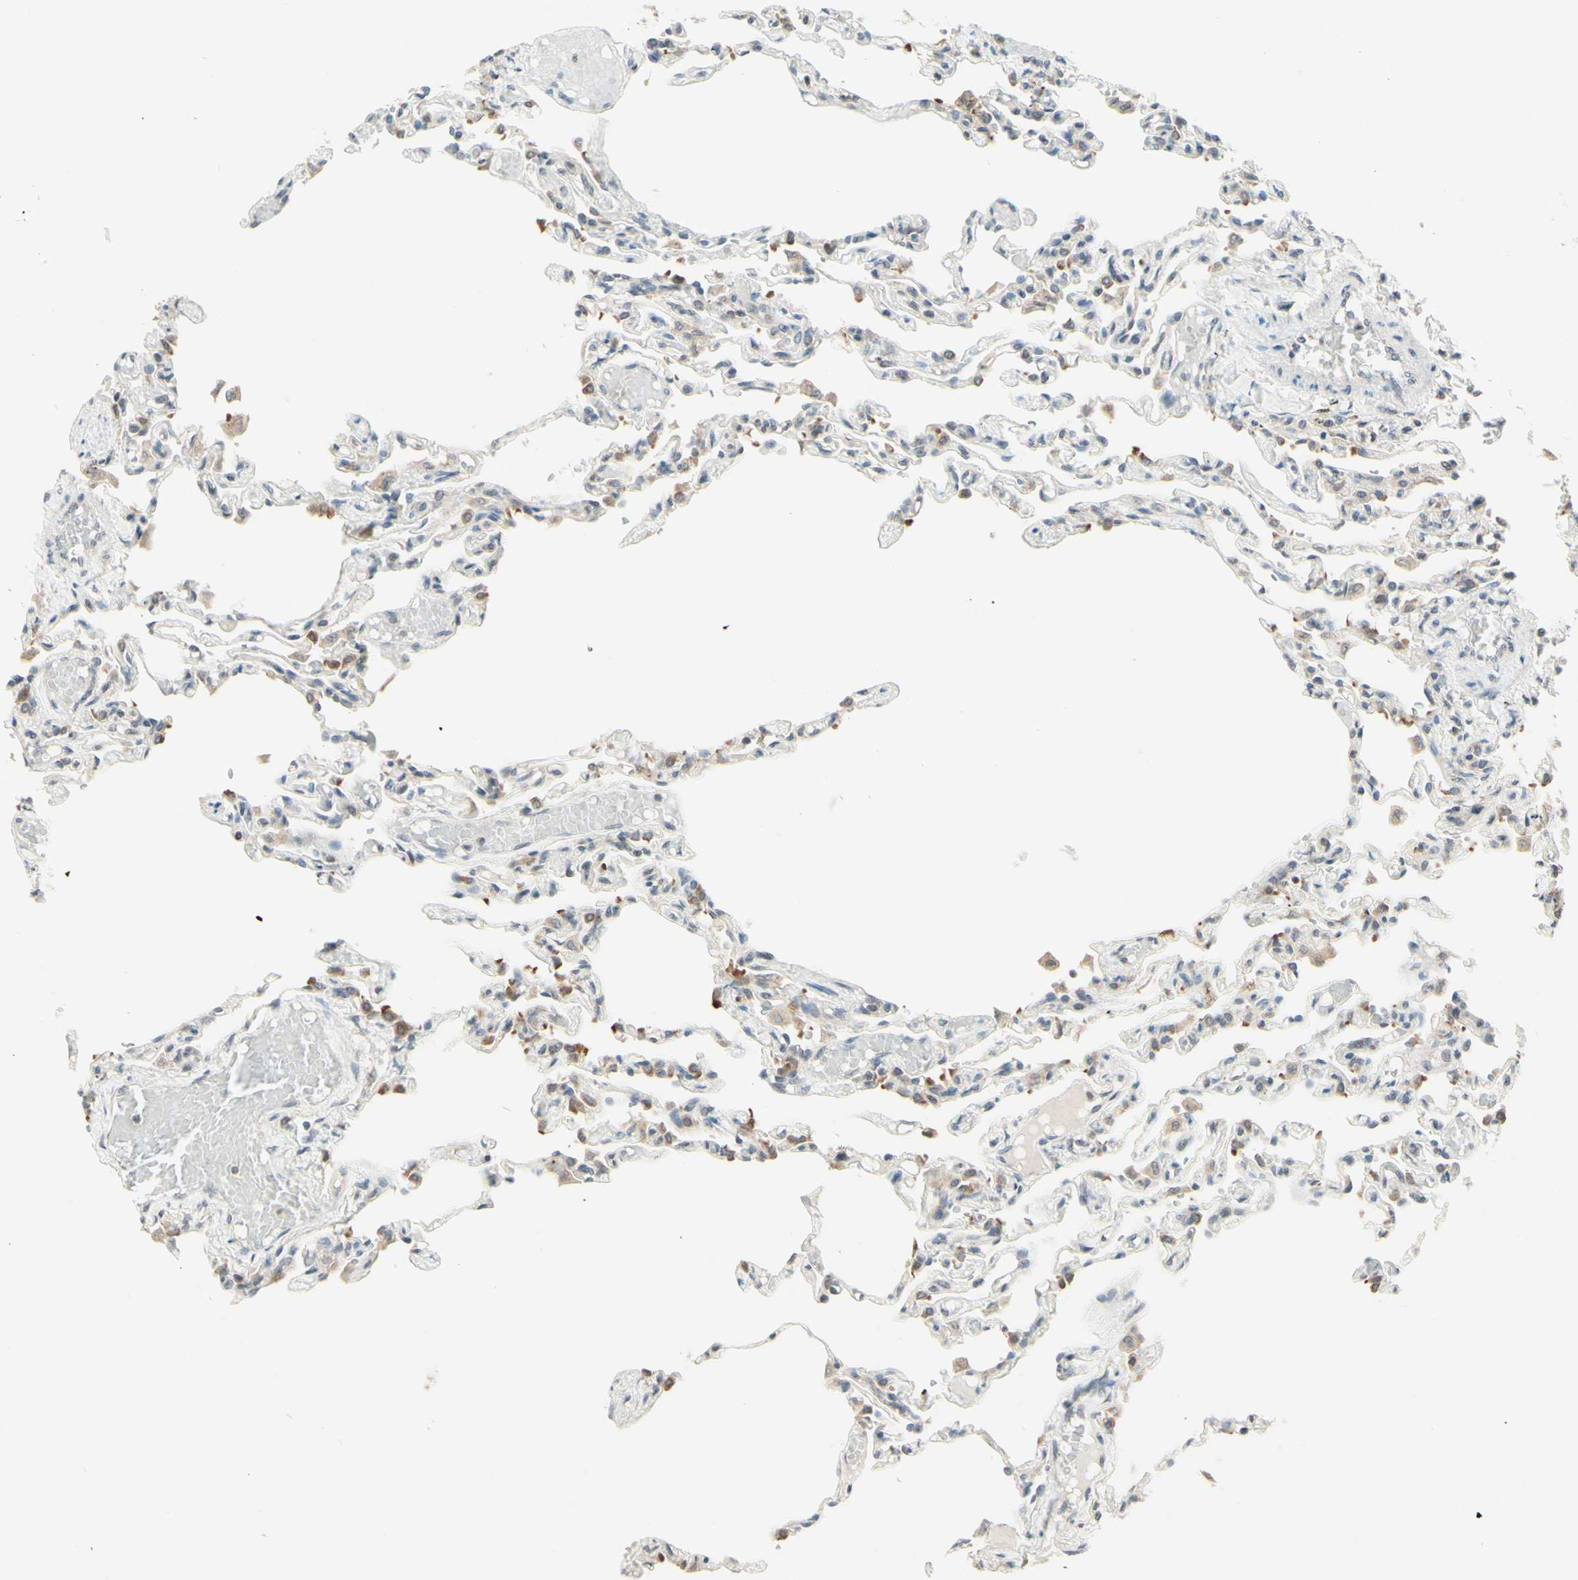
{"staining": {"intensity": "negative", "quantity": "none", "location": "none"}, "tissue": "lung", "cell_type": "Alveolar cells", "image_type": "normal", "snomed": [{"axis": "morphology", "description": "Normal tissue, NOS"}, {"axis": "topography", "description": "Lung"}], "caption": "This is an immunohistochemistry (IHC) micrograph of benign lung. There is no positivity in alveolar cells.", "gene": "ZW10", "patient": {"sex": "male", "age": 21}}